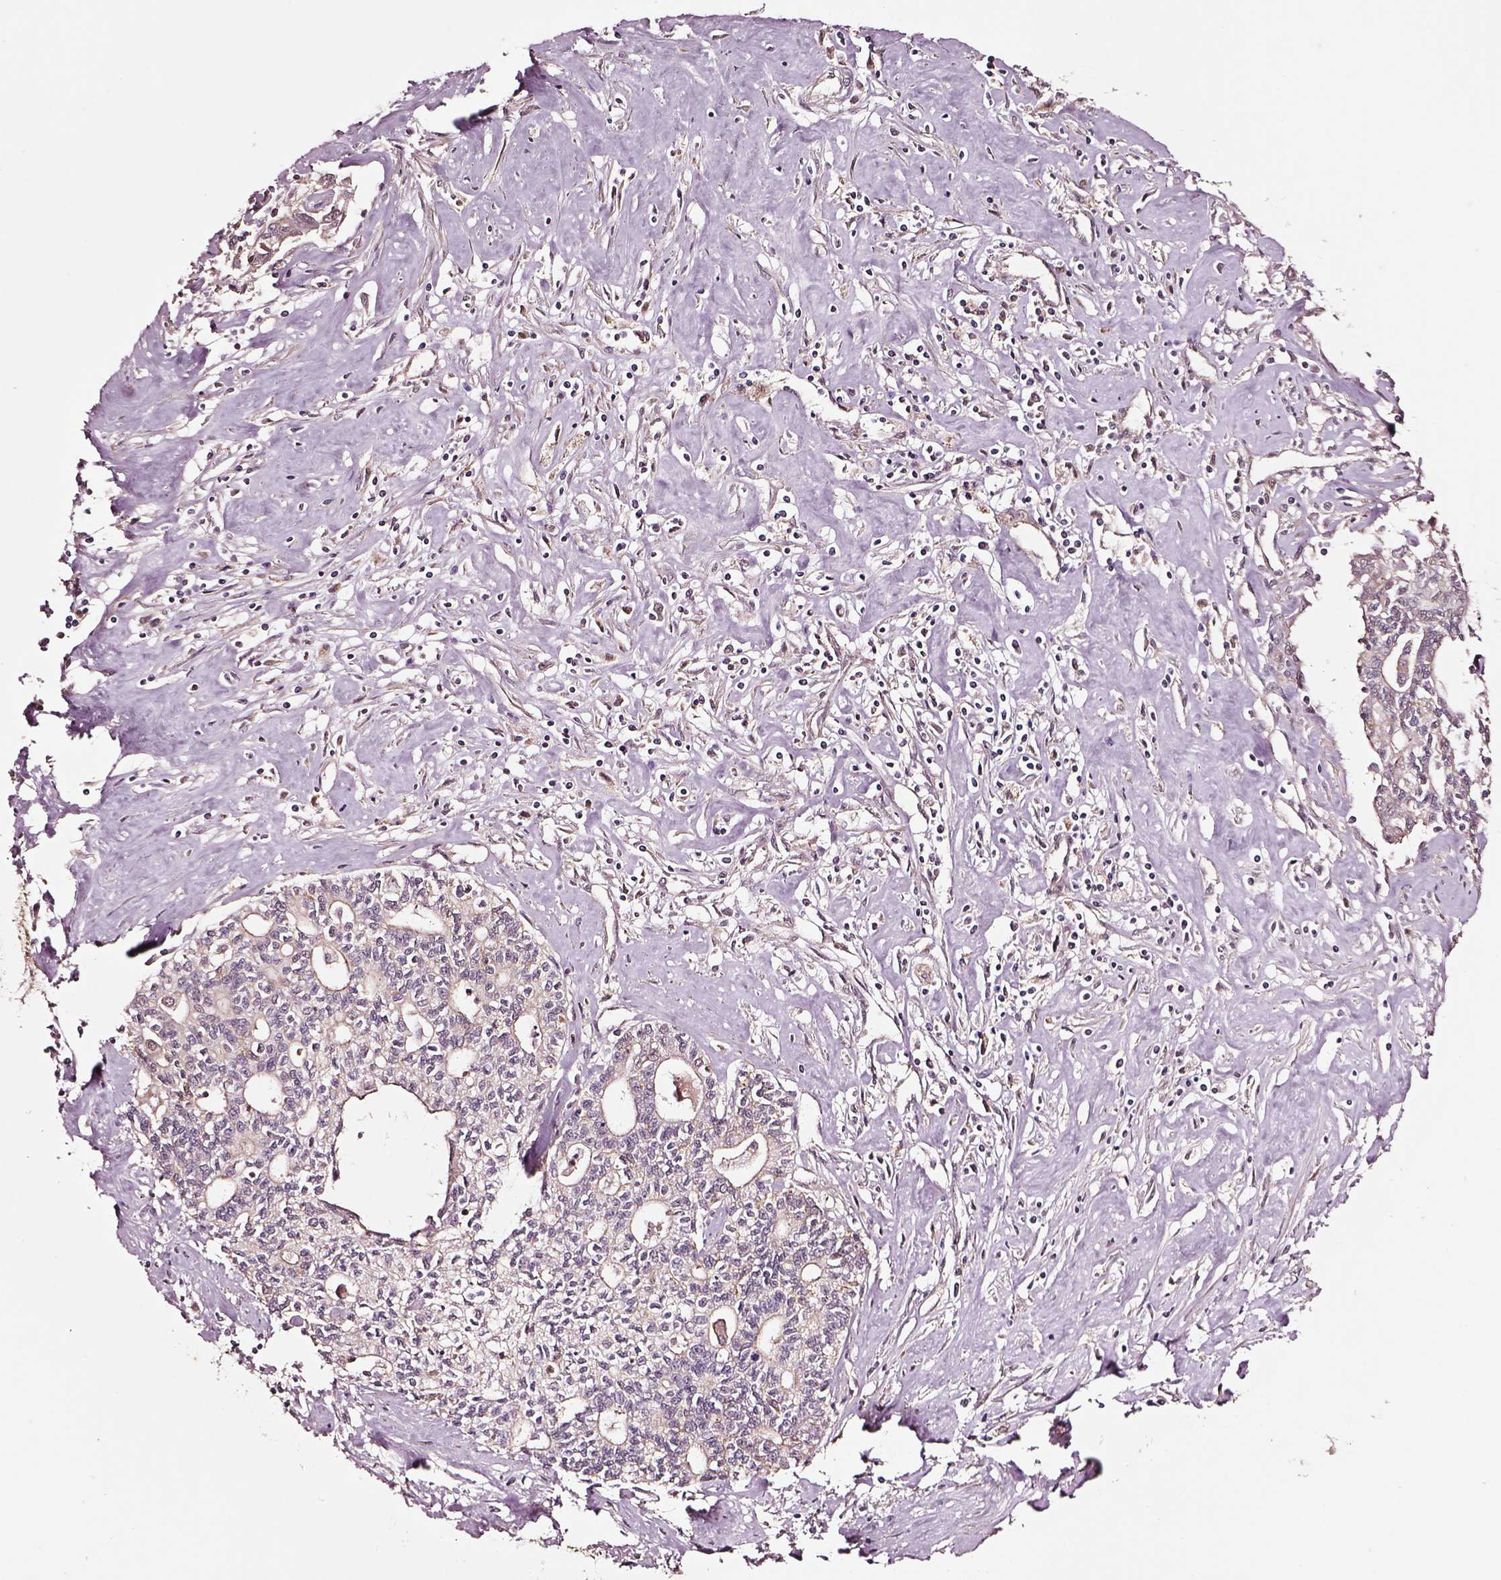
{"staining": {"intensity": "weak", "quantity": "<25%", "location": "cytoplasmic/membranous"}, "tissue": "liver cancer", "cell_type": "Tumor cells", "image_type": "cancer", "snomed": [{"axis": "morphology", "description": "Cholangiocarcinoma"}, {"axis": "topography", "description": "Liver"}], "caption": "Immunohistochemistry of cholangiocarcinoma (liver) shows no positivity in tumor cells.", "gene": "RASSF5", "patient": {"sex": "female", "age": 61}}